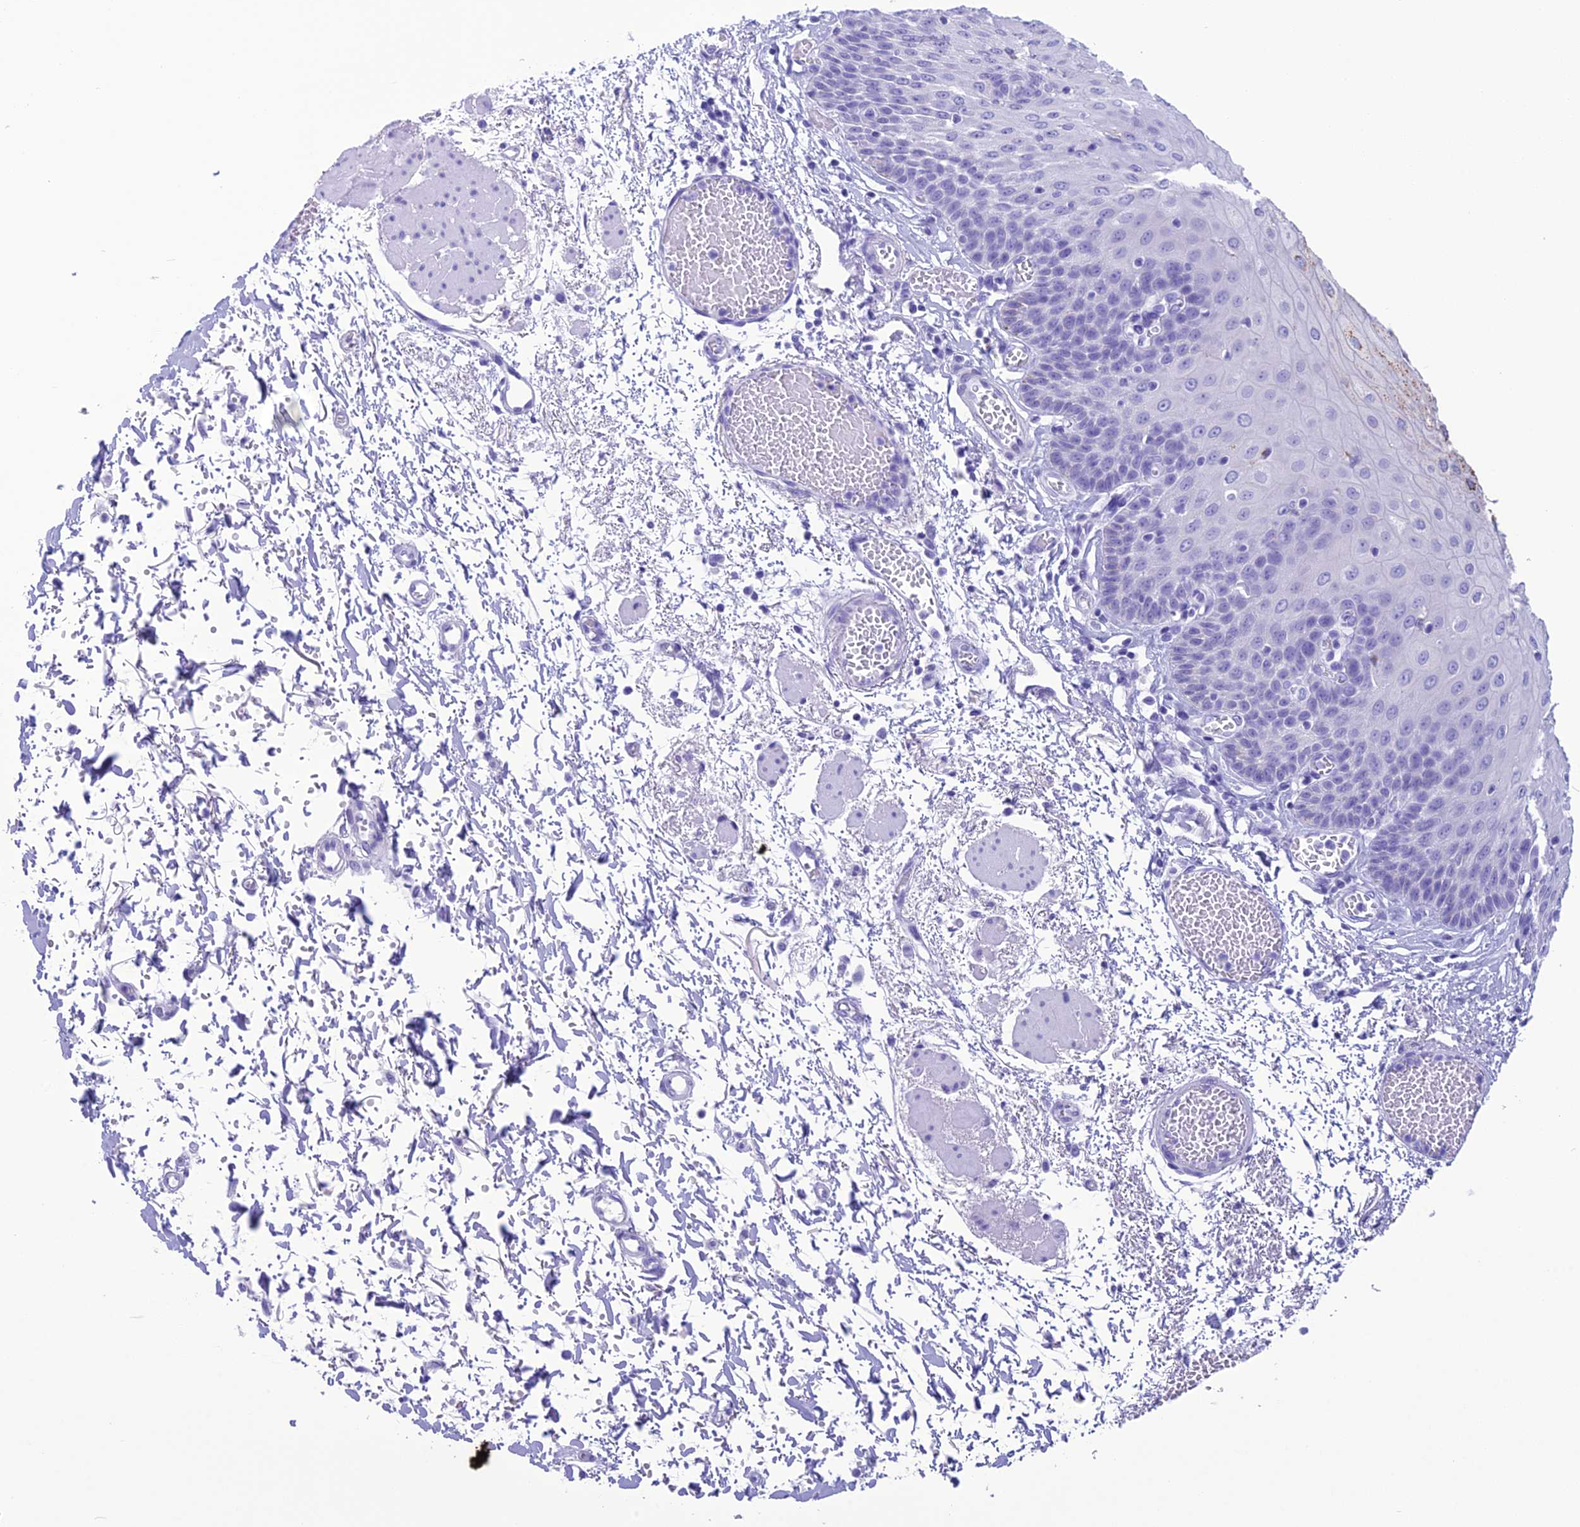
{"staining": {"intensity": "negative", "quantity": "none", "location": "none"}, "tissue": "esophagus", "cell_type": "Squamous epithelial cells", "image_type": "normal", "snomed": [{"axis": "morphology", "description": "Normal tissue, NOS"}, {"axis": "topography", "description": "Esophagus"}], "caption": "Immunohistochemistry of normal human esophagus shows no staining in squamous epithelial cells. (Brightfield microscopy of DAB immunohistochemistry (IHC) at high magnification).", "gene": "TRAM1L1", "patient": {"sex": "male", "age": 81}}